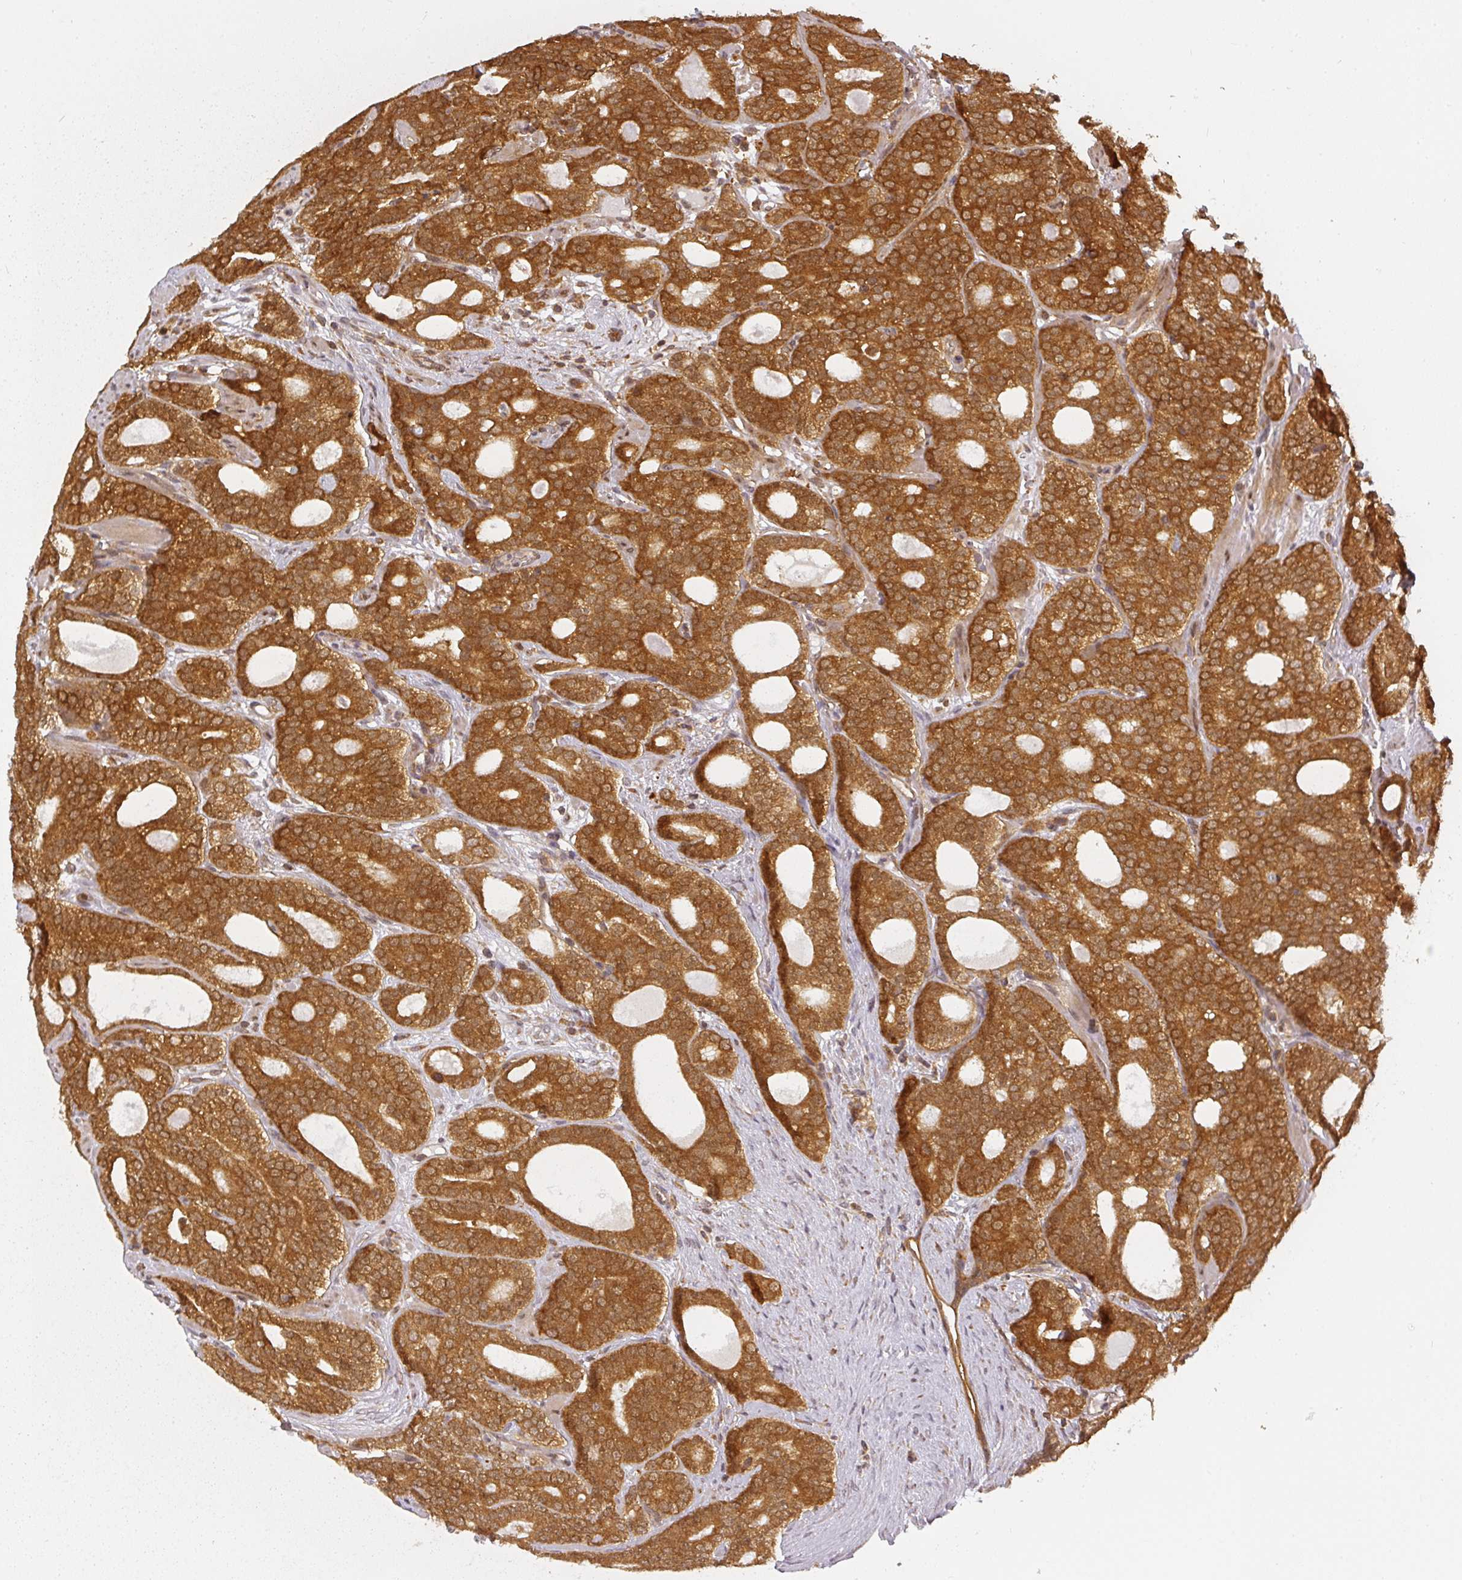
{"staining": {"intensity": "strong", "quantity": ">75%", "location": "cytoplasmic/membranous"}, "tissue": "prostate cancer", "cell_type": "Tumor cells", "image_type": "cancer", "snomed": [{"axis": "morphology", "description": "Adenocarcinoma, High grade"}, {"axis": "topography", "description": "Prostate"}], "caption": "High-magnification brightfield microscopy of prostate cancer stained with DAB (3,3'-diaminobenzidine) (brown) and counterstained with hematoxylin (blue). tumor cells exhibit strong cytoplasmic/membranous positivity is identified in about>75% of cells.", "gene": "PPP6R3", "patient": {"sex": "male", "age": 64}}